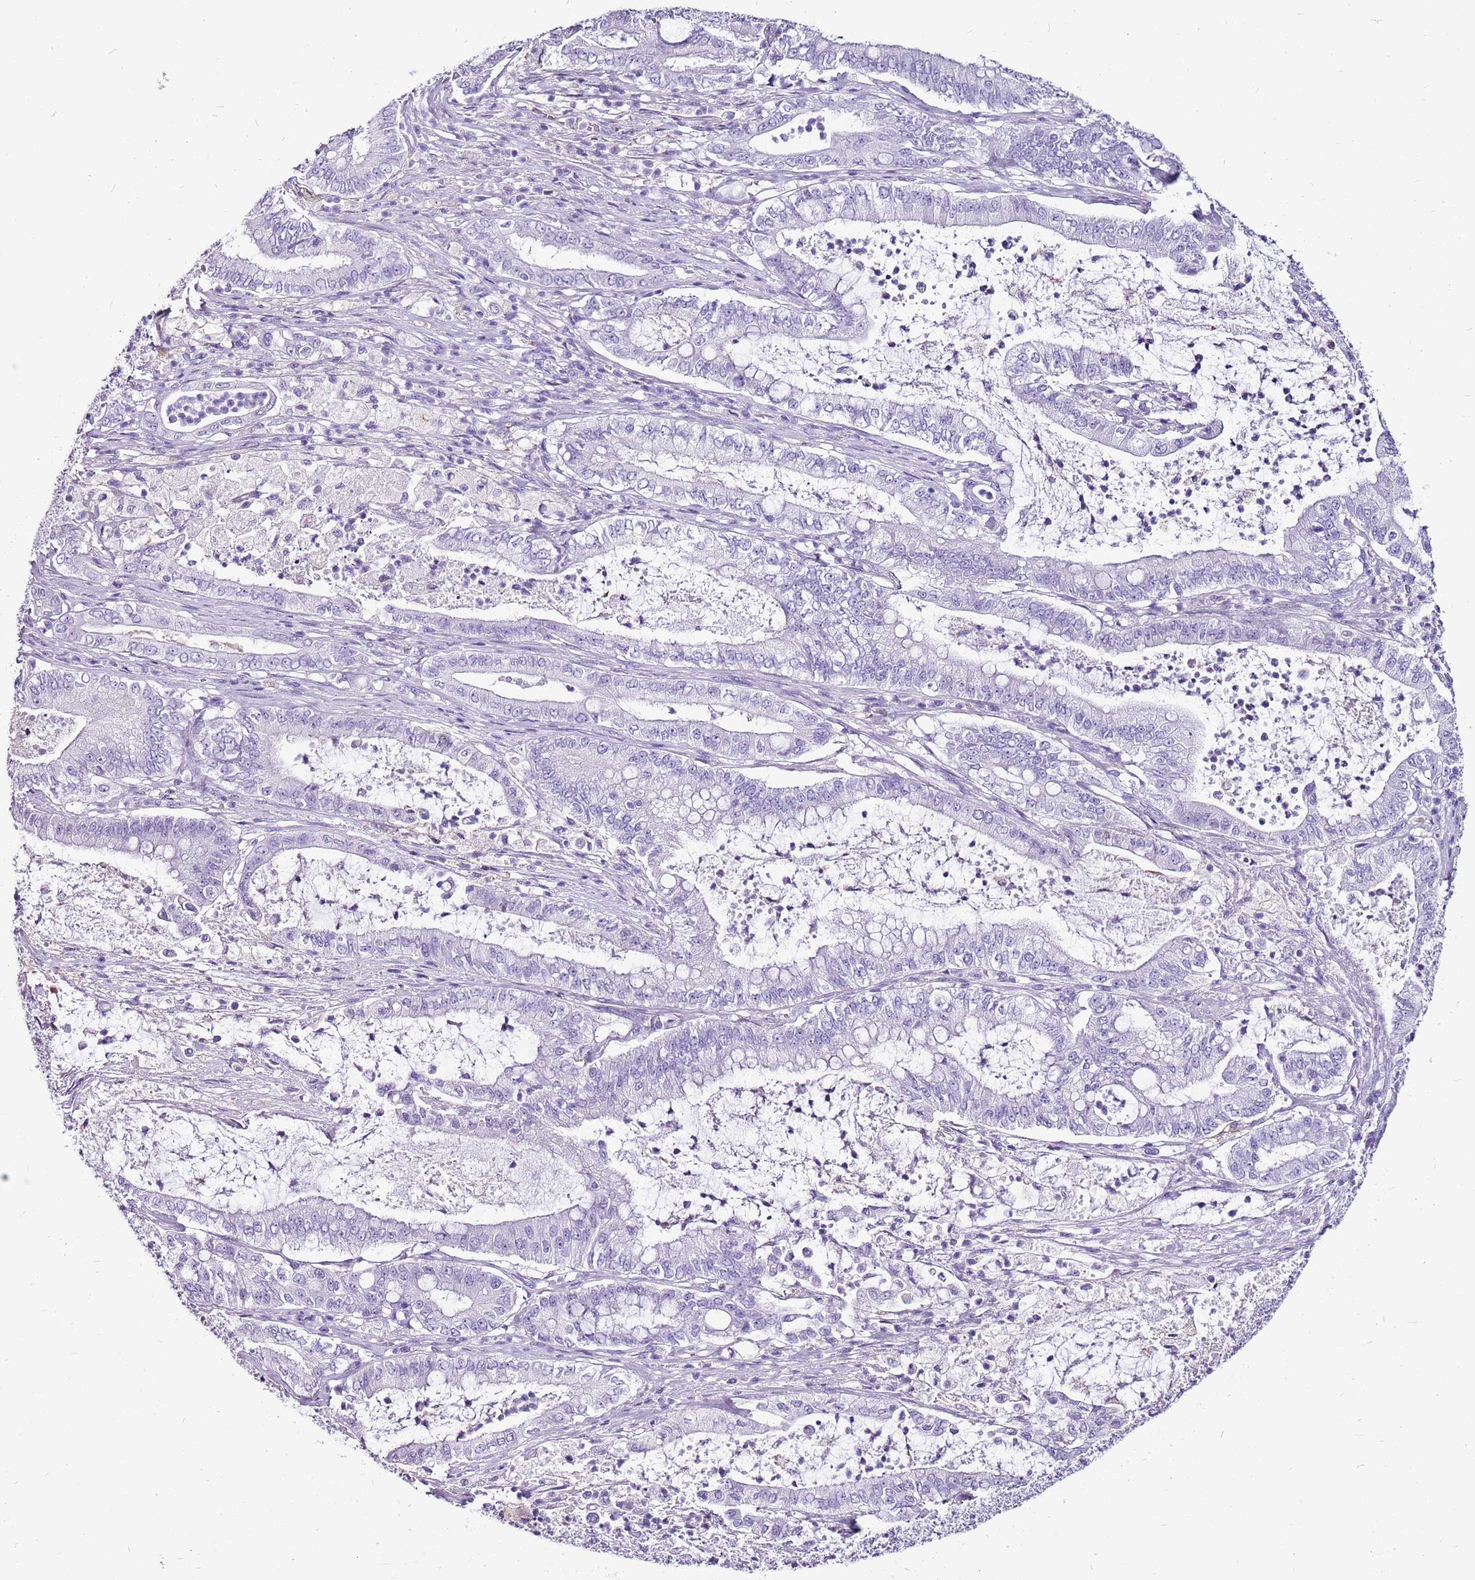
{"staining": {"intensity": "negative", "quantity": "none", "location": "none"}, "tissue": "pancreatic cancer", "cell_type": "Tumor cells", "image_type": "cancer", "snomed": [{"axis": "morphology", "description": "Adenocarcinoma, NOS"}, {"axis": "topography", "description": "Pancreas"}], "caption": "DAB immunohistochemical staining of pancreatic adenocarcinoma reveals no significant staining in tumor cells. (DAB (3,3'-diaminobenzidine) IHC, high magnification).", "gene": "ACSS3", "patient": {"sex": "male", "age": 71}}